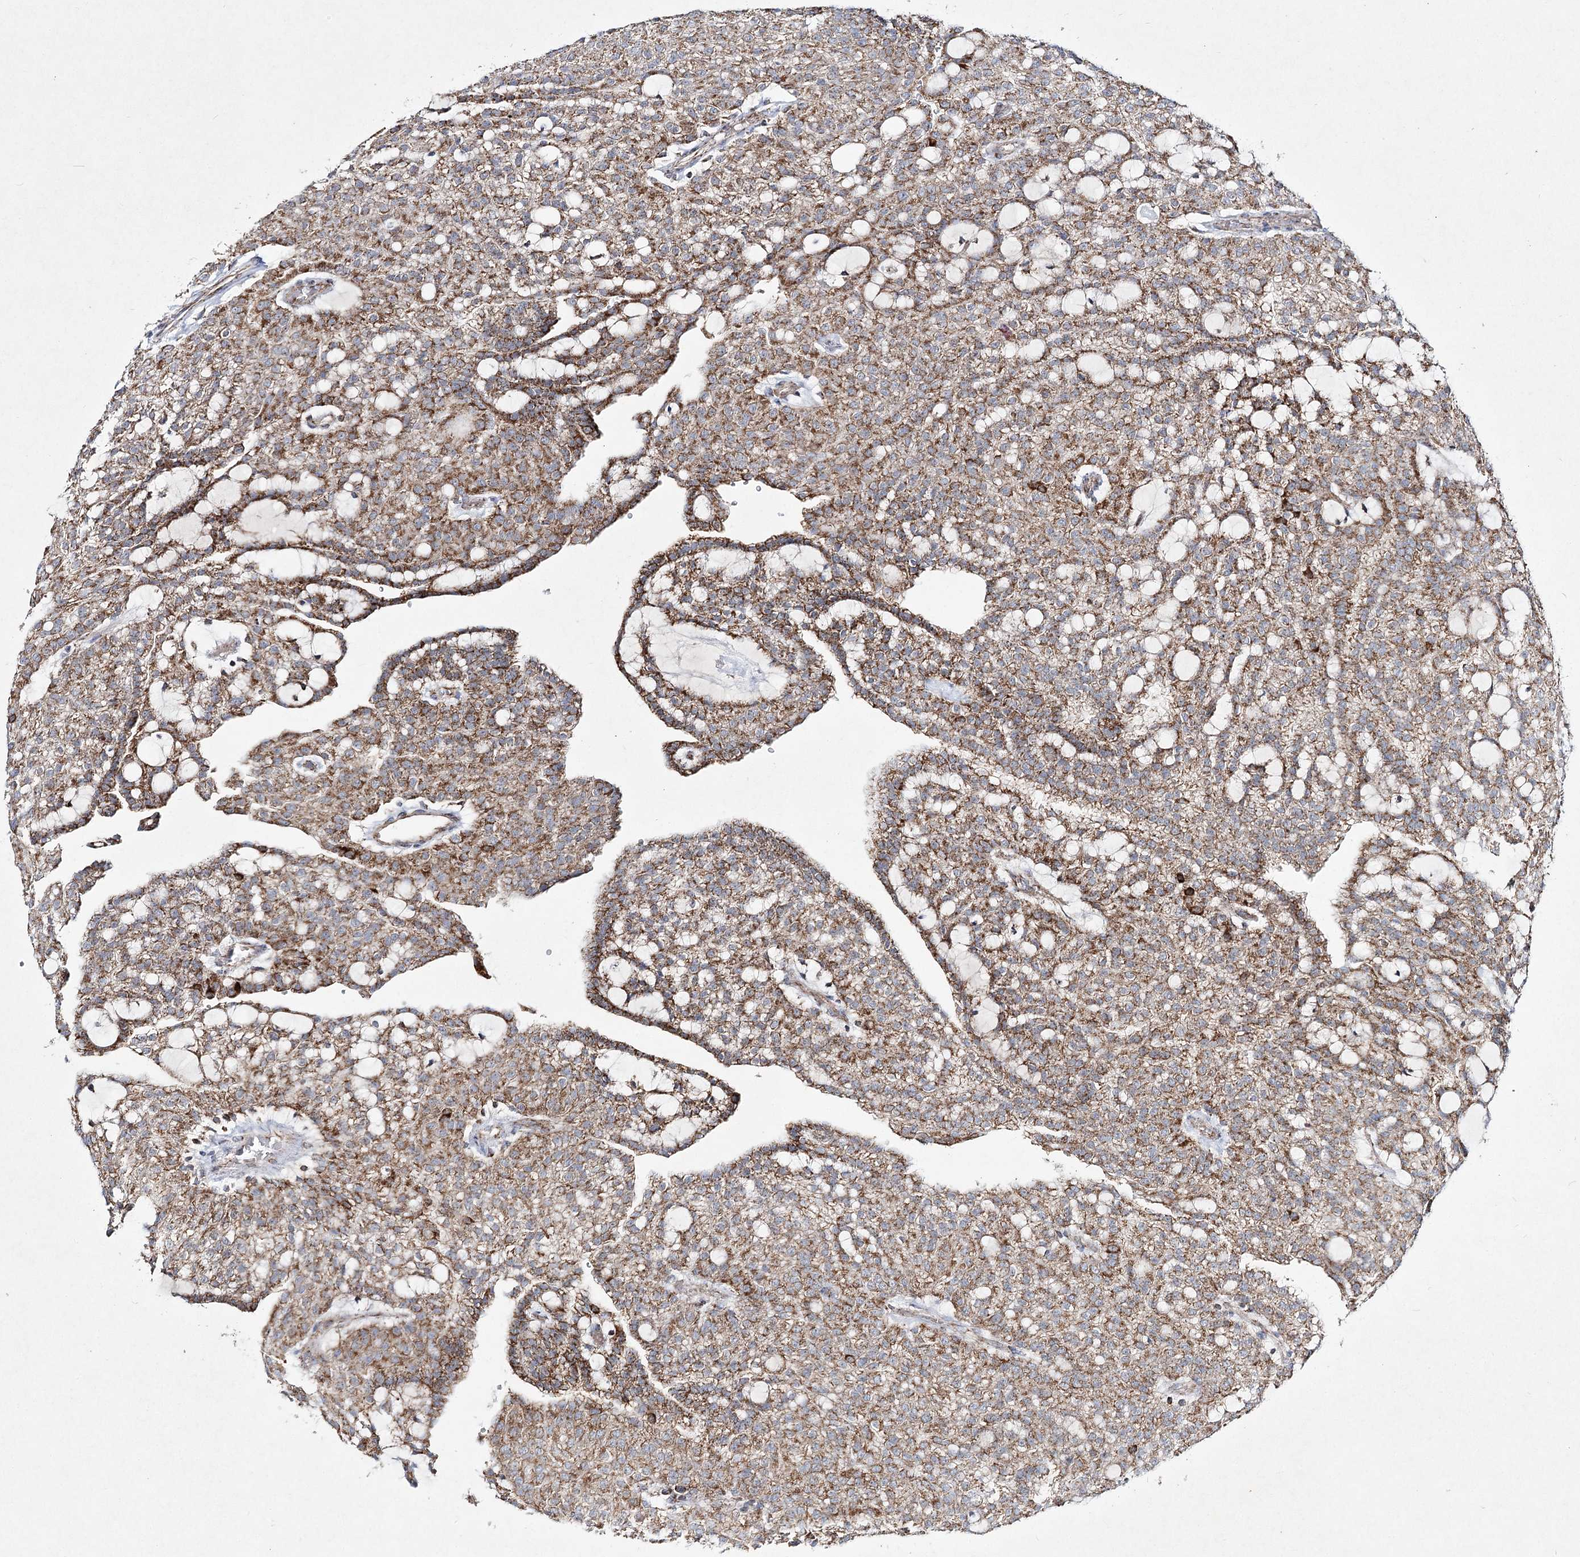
{"staining": {"intensity": "moderate", "quantity": ">75%", "location": "cytoplasmic/membranous"}, "tissue": "renal cancer", "cell_type": "Tumor cells", "image_type": "cancer", "snomed": [{"axis": "morphology", "description": "Adenocarcinoma, NOS"}, {"axis": "topography", "description": "Kidney"}], "caption": "A high-resolution photomicrograph shows immunohistochemistry (IHC) staining of renal cancer (adenocarcinoma), which demonstrates moderate cytoplasmic/membranous expression in about >75% of tumor cells. Nuclei are stained in blue.", "gene": "DNA2", "patient": {"sex": "male", "age": 63}}